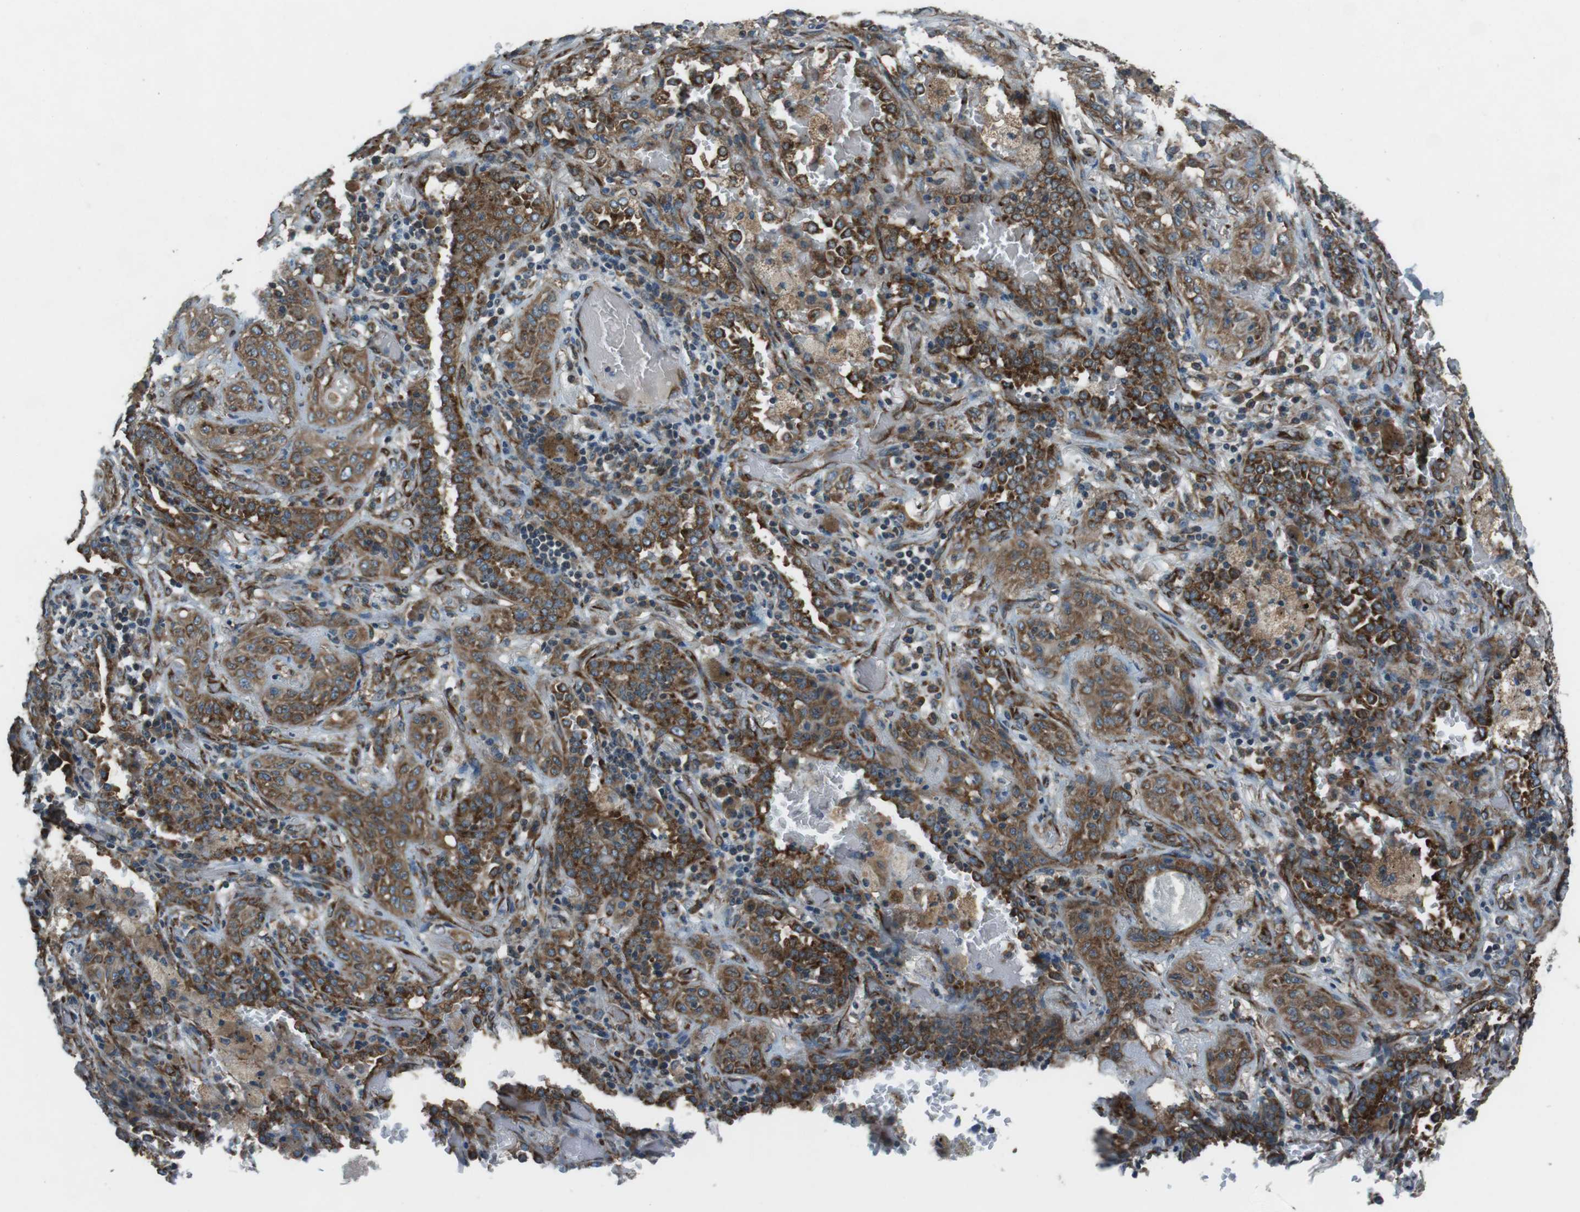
{"staining": {"intensity": "strong", "quantity": ">75%", "location": "cytoplasmic/membranous"}, "tissue": "lung cancer", "cell_type": "Tumor cells", "image_type": "cancer", "snomed": [{"axis": "morphology", "description": "Squamous cell carcinoma, NOS"}, {"axis": "topography", "description": "Lung"}], "caption": "Strong cytoplasmic/membranous protein staining is appreciated in approximately >75% of tumor cells in lung cancer (squamous cell carcinoma). (Stains: DAB in brown, nuclei in blue, Microscopy: brightfield microscopy at high magnification).", "gene": "KTN1", "patient": {"sex": "female", "age": 47}}